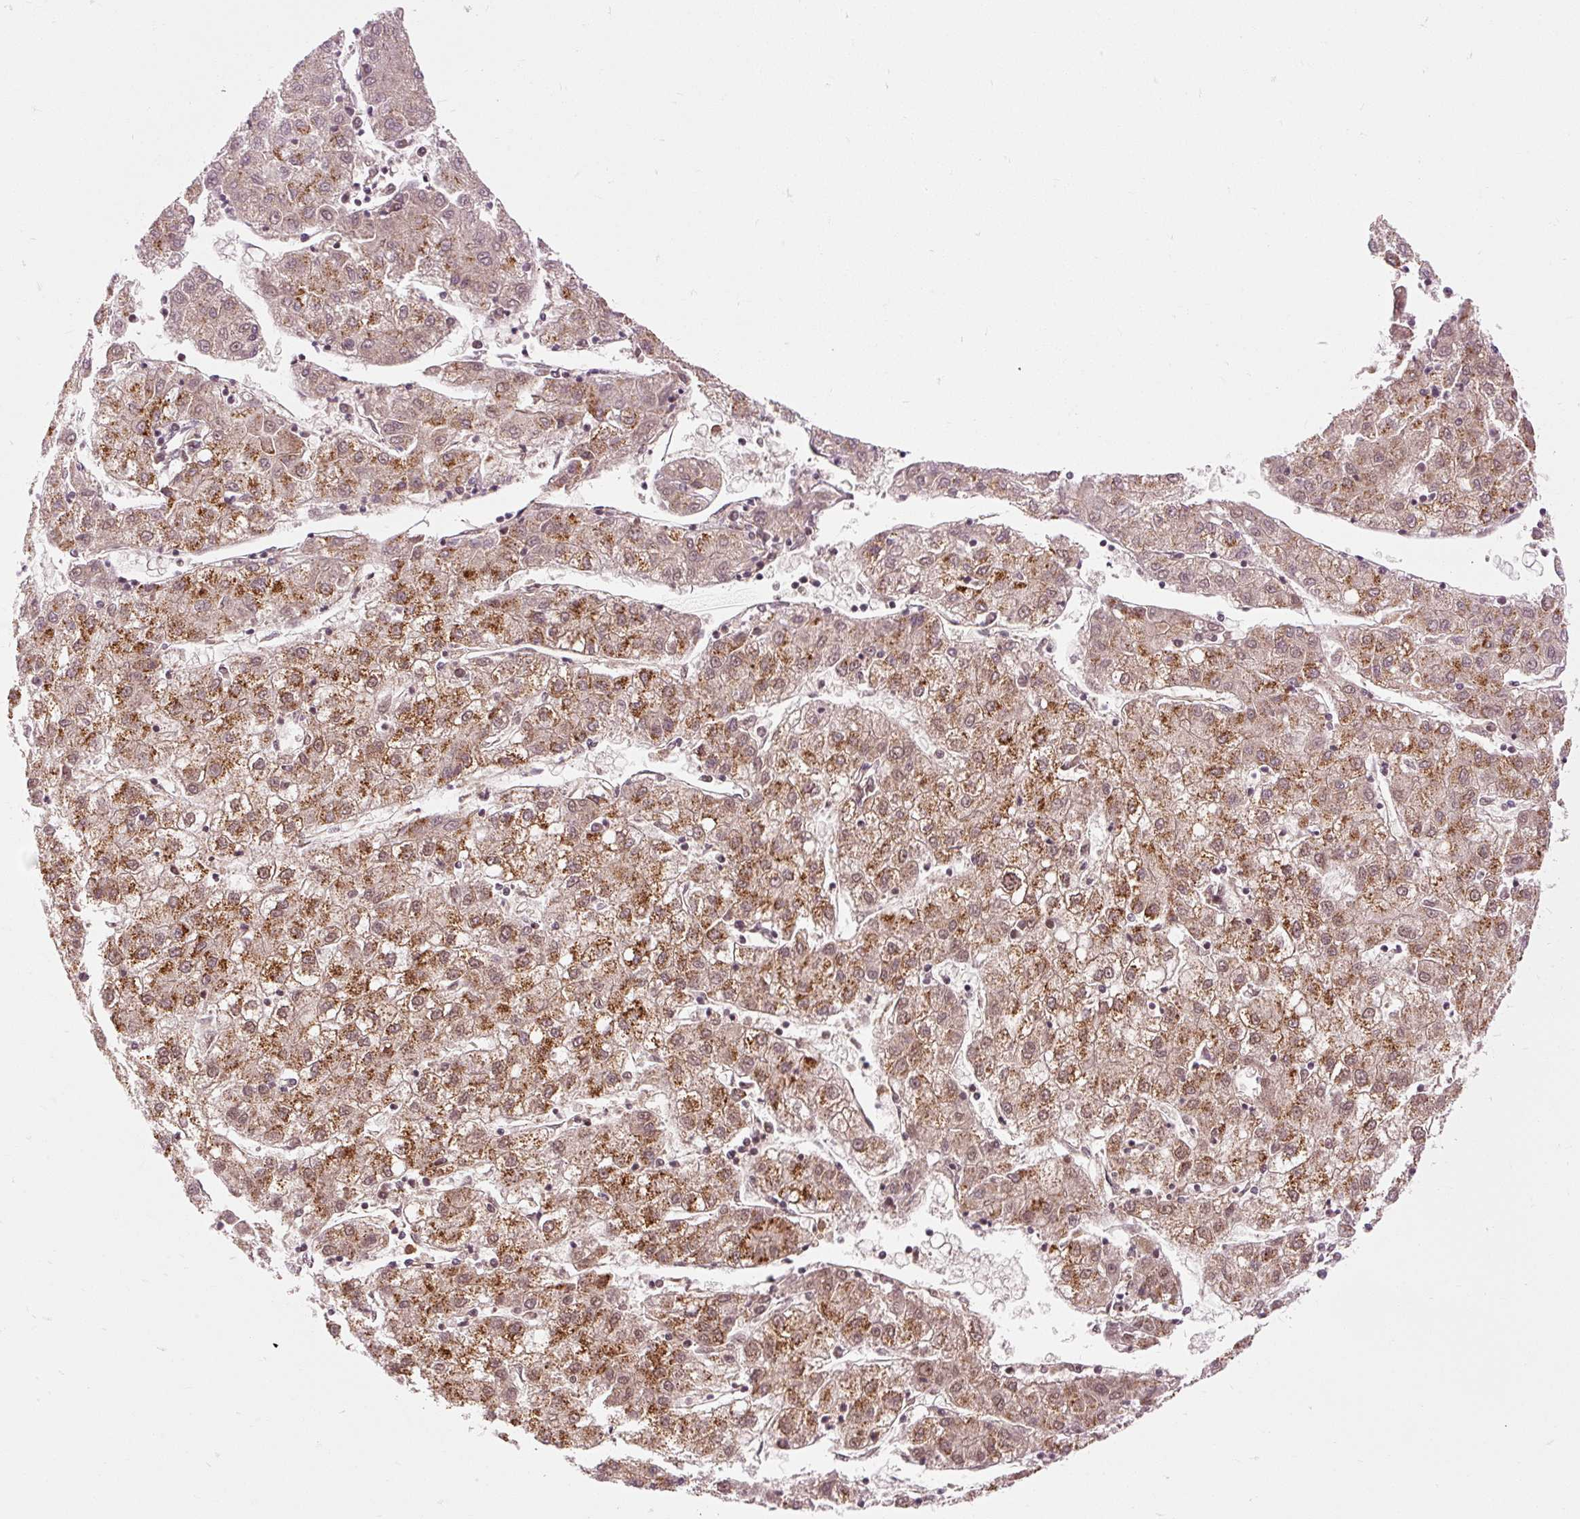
{"staining": {"intensity": "strong", "quantity": ">75%", "location": "cytoplasmic/membranous,nuclear"}, "tissue": "liver cancer", "cell_type": "Tumor cells", "image_type": "cancer", "snomed": [{"axis": "morphology", "description": "Carcinoma, Hepatocellular, NOS"}, {"axis": "topography", "description": "Liver"}], "caption": "Liver cancer stained with immunohistochemistry shows strong cytoplasmic/membranous and nuclear positivity in about >75% of tumor cells. (DAB = brown stain, brightfield microscopy at high magnification).", "gene": "CSTF1", "patient": {"sex": "male", "age": 72}}